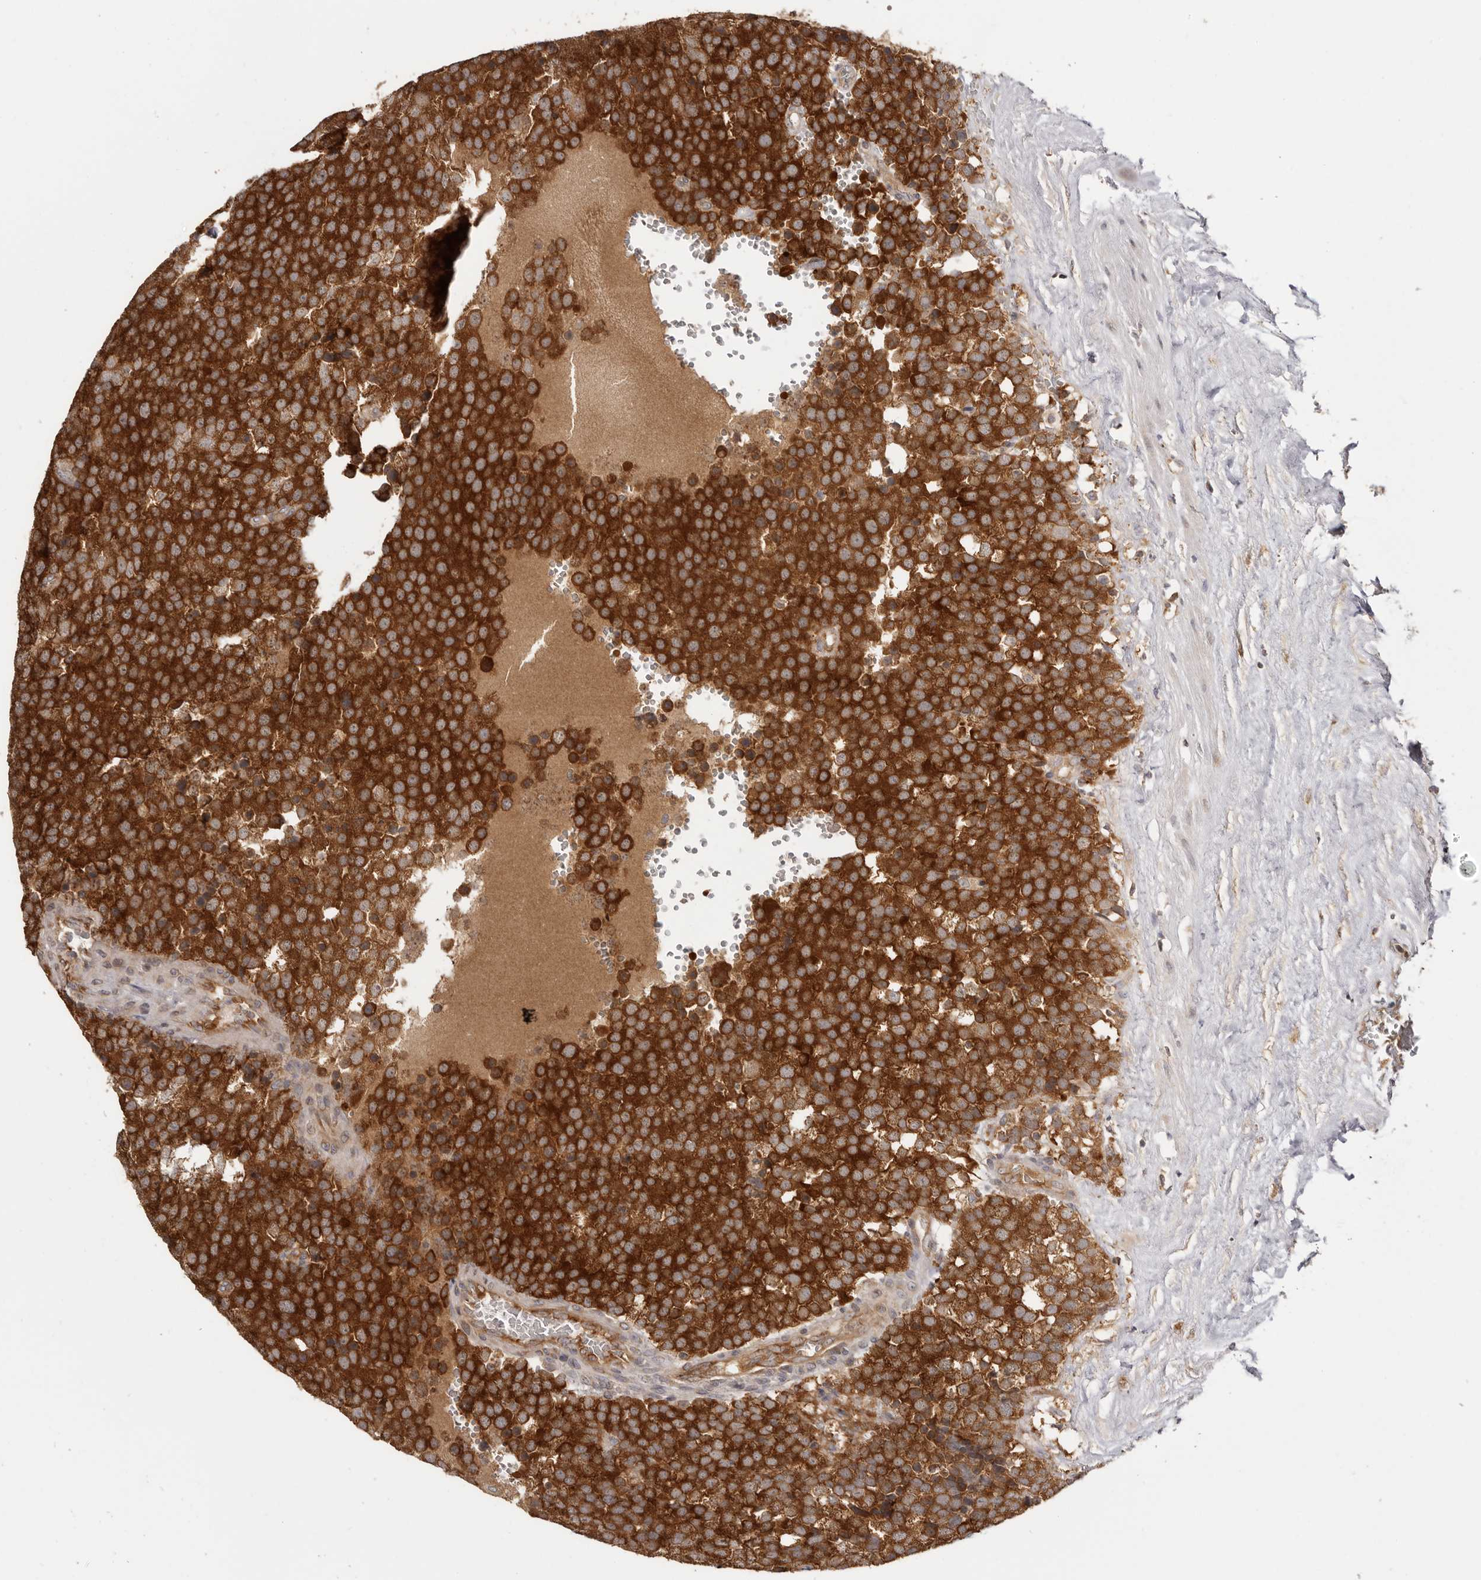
{"staining": {"intensity": "strong", "quantity": ">75%", "location": "cytoplasmic/membranous"}, "tissue": "testis cancer", "cell_type": "Tumor cells", "image_type": "cancer", "snomed": [{"axis": "morphology", "description": "Seminoma, NOS"}, {"axis": "topography", "description": "Testis"}], "caption": "Strong cytoplasmic/membranous protein positivity is present in about >75% of tumor cells in seminoma (testis).", "gene": "EEF1E1", "patient": {"sex": "male", "age": 71}}